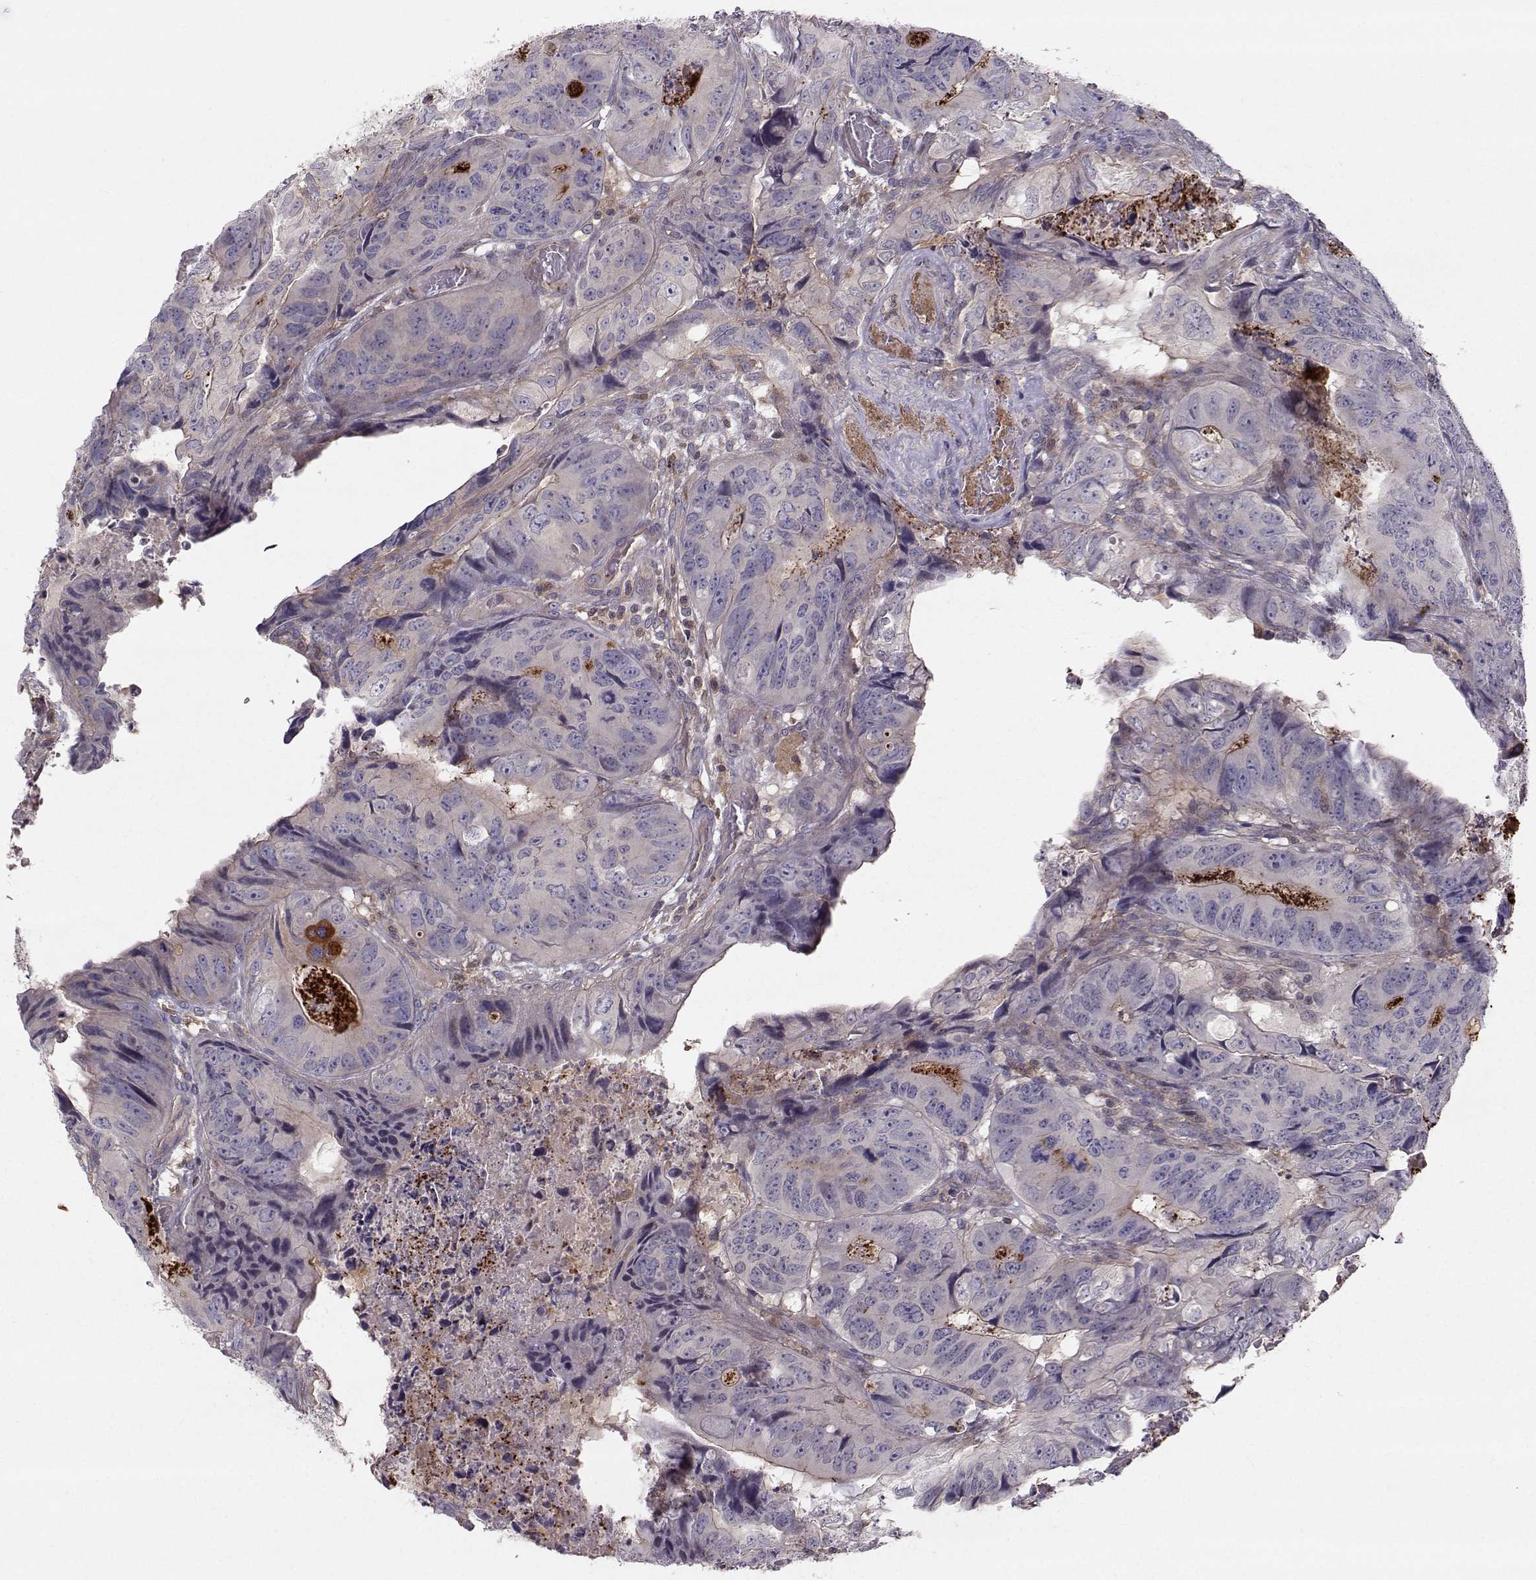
{"staining": {"intensity": "negative", "quantity": "none", "location": "none"}, "tissue": "colorectal cancer", "cell_type": "Tumor cells", "image_type": "cancer", "snomed": [{"axis": "morphology", "description": "Adenocarcinoma, NOS"}, {"axis": "topography", "description": "Colon"}], "caption": "Colorectal cancer (adenocarcinoma) stained for a protein using IHC shows no expression tumor cells.", "gene": "ASB16", "patient": {"sex": "male", "age": 79}}